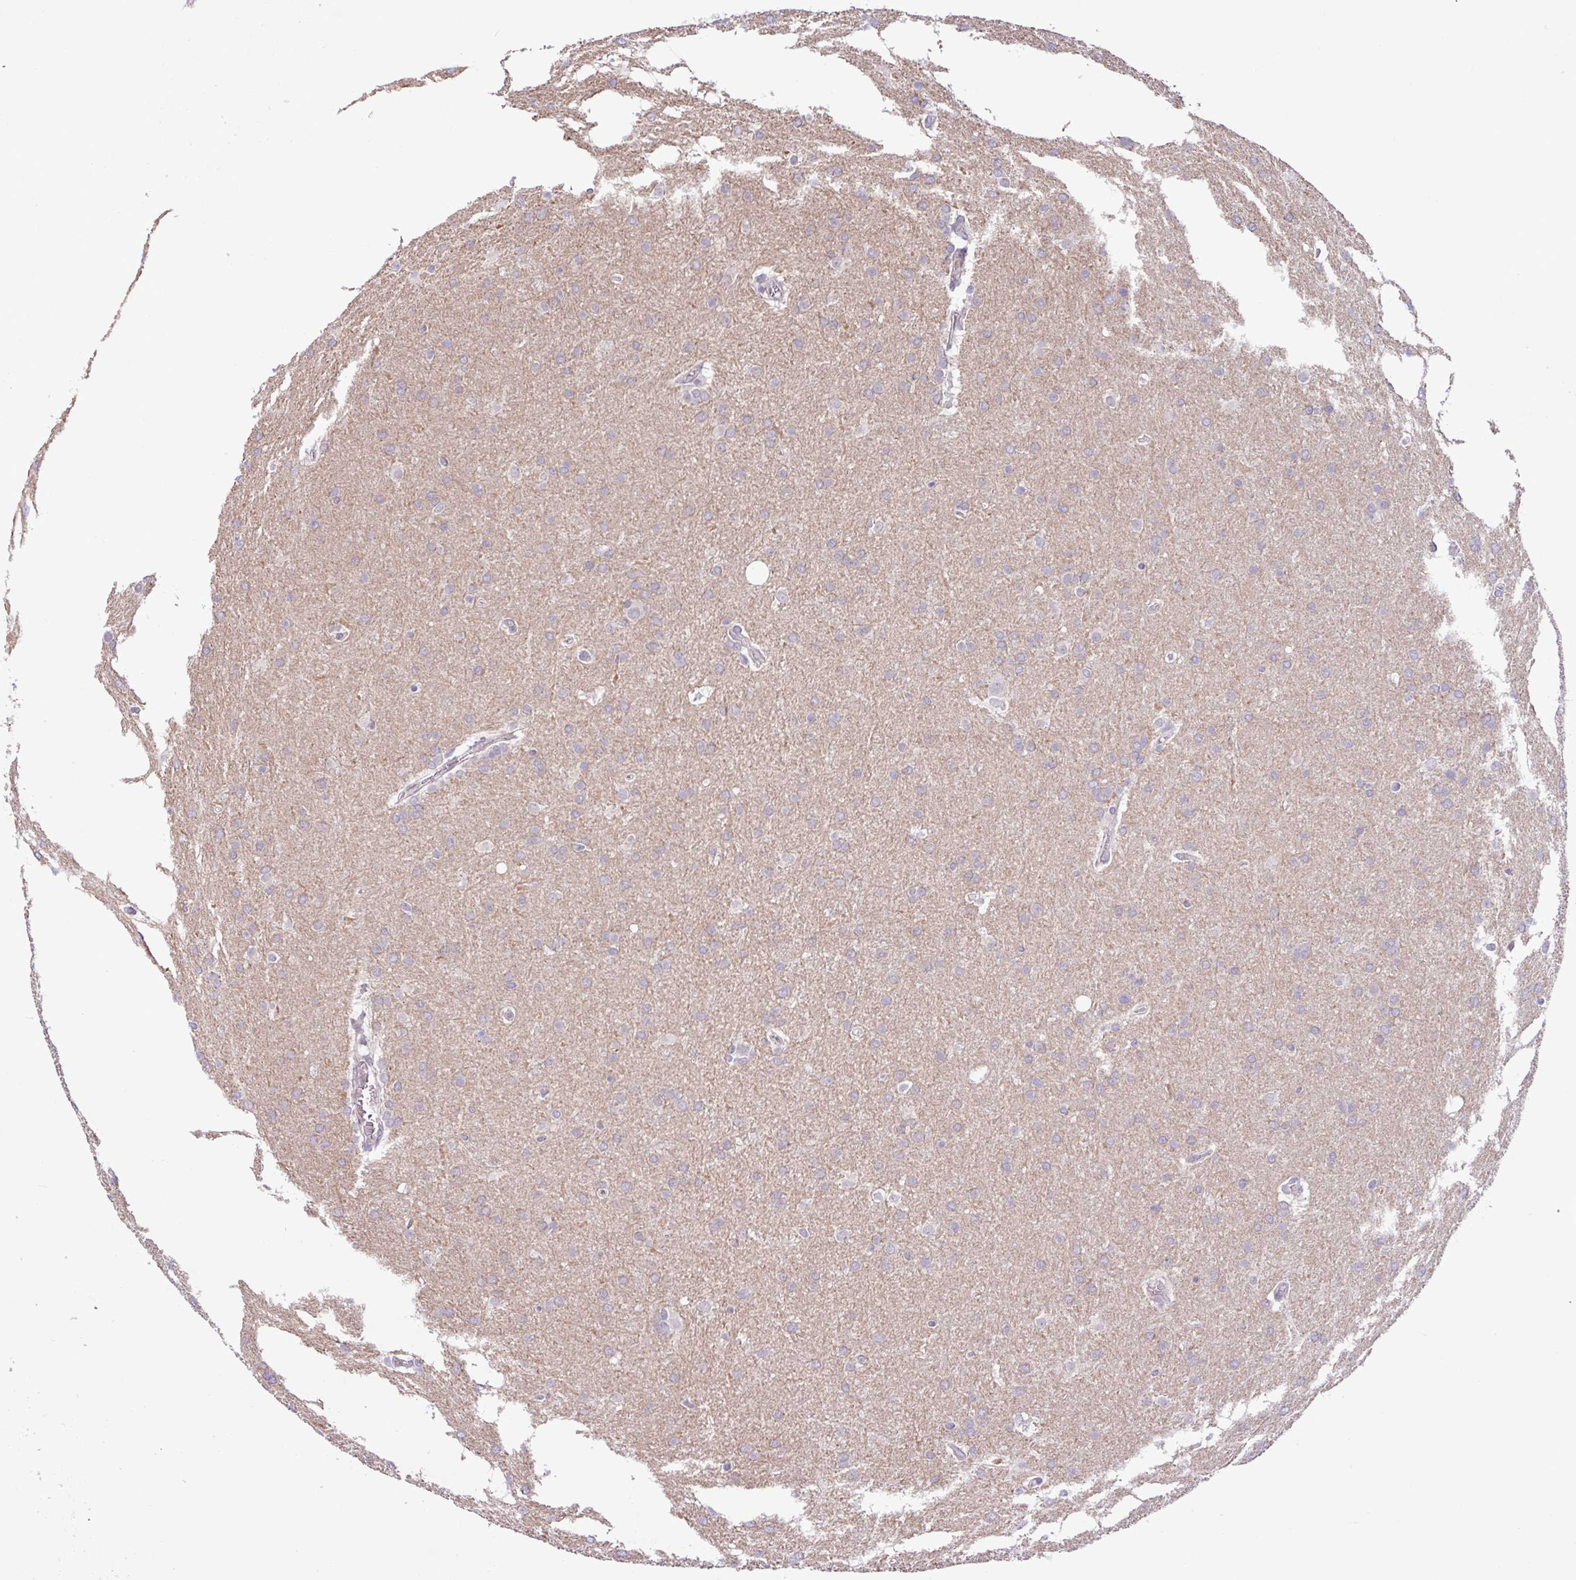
{"staining": {"intensity": "negative", "quantity": "none", "location": "none"}, "tissue": "glioma", "cell_type": "Tumor cells", "image_type": "cancer", "snomed": [{"axis": "morphology", "description": "Glioma, malignant, Low grade"}, {"axis": "topography", "description": "Brain"}], "caption": "Immunohistochemistry of malignant glioma (low-grade) exhibits no staining in tumor cells.", "gene": "PAX8", "patient": {"sex": "female", "age": 32}}